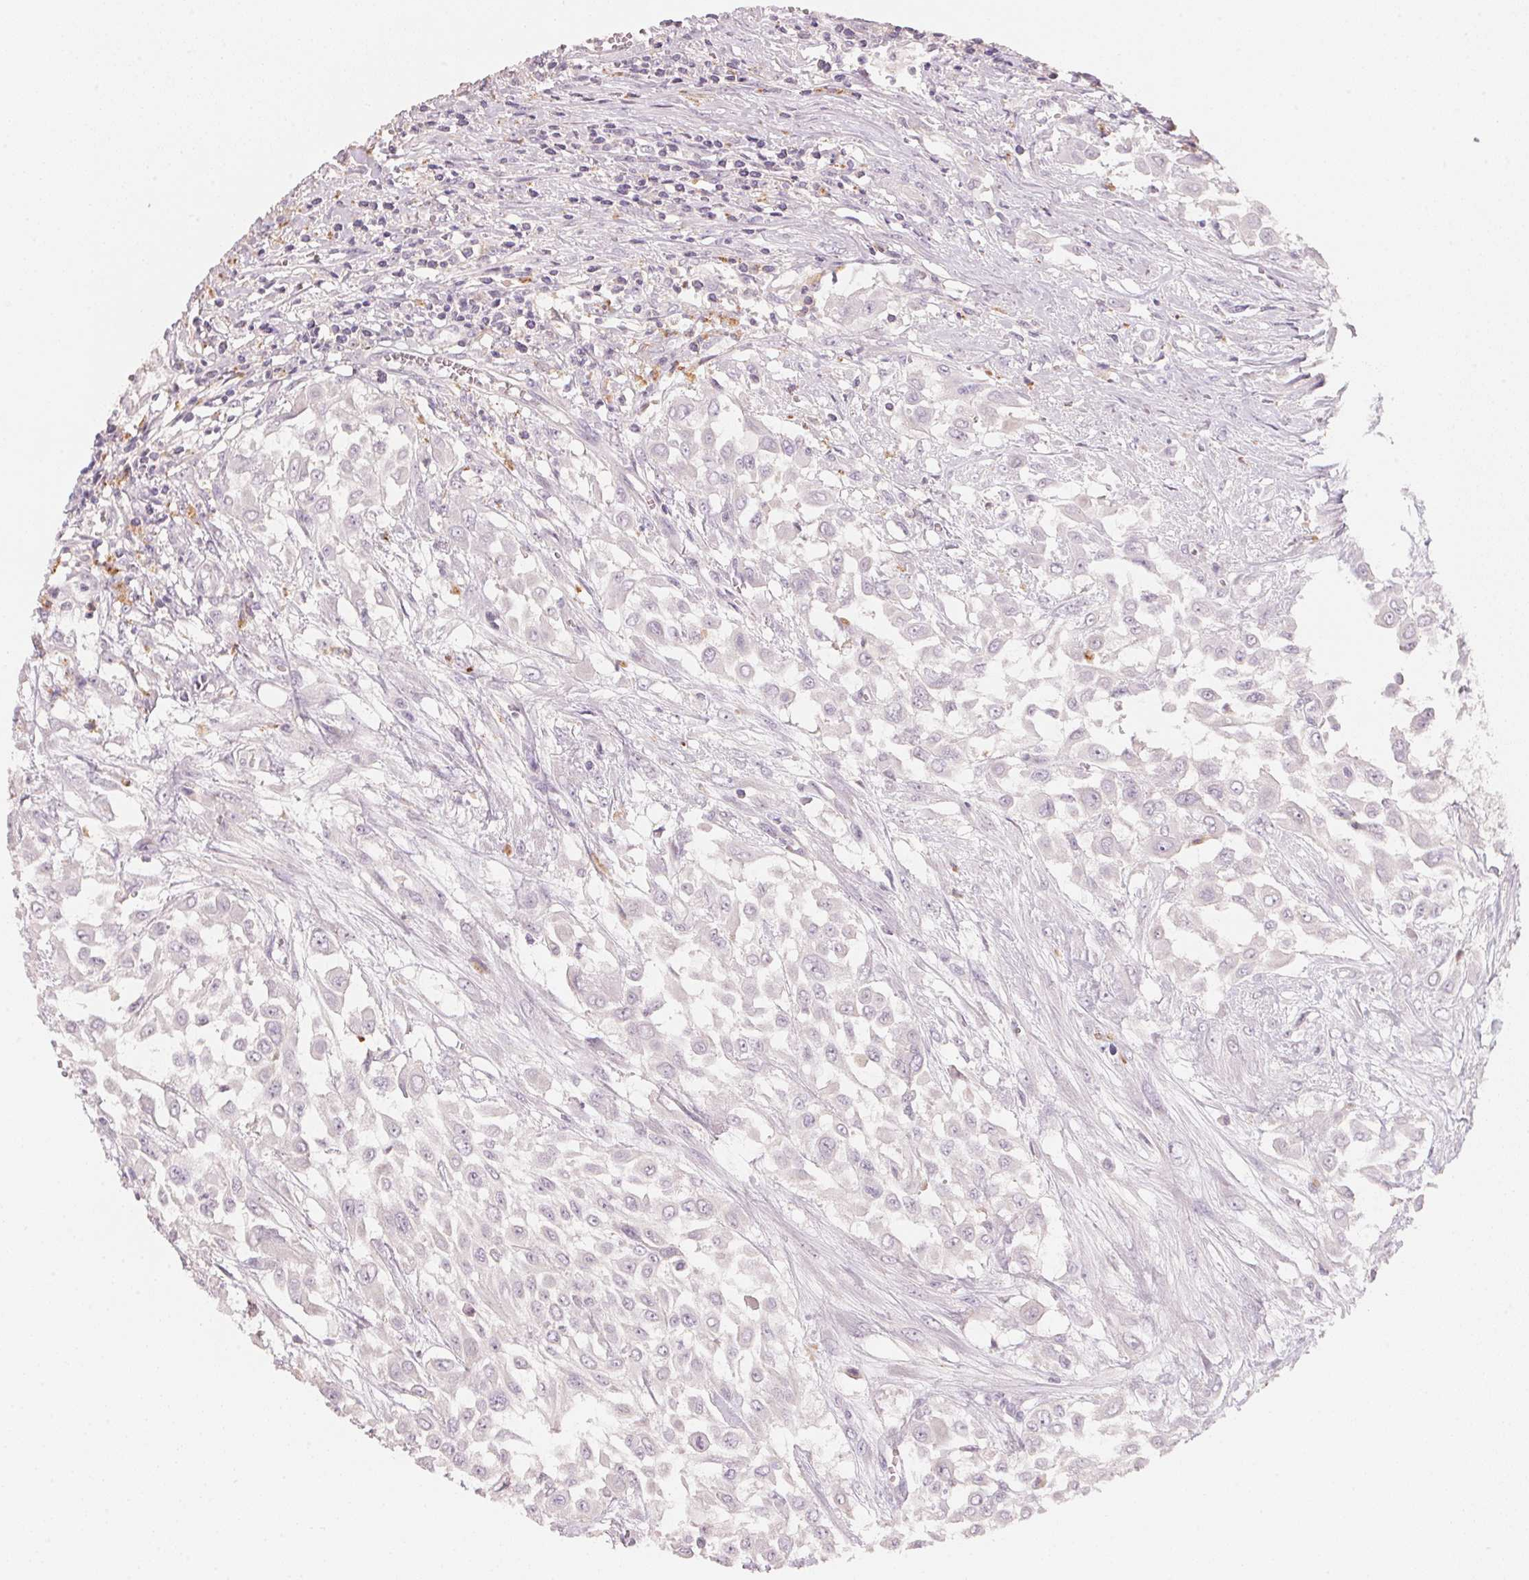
{"staining": {"intensity": "negative", "quantity": "none", "location": "none"}, "tissue": "urothelial cancer", "cell_type": "Tumor cells", "image_type": "cancer", "snomed": [{"axis": "morphology", "description": "Urothelial carcinoma, High grade"}, {"axis": "topography", "description": "Urinary bladder"}], "caption": "Immunohistochemistry histopathology image of neoplastic tissue: urothelial cancer stained with DAB (3,3'-diaminobenzidine) shows no significant protein staining in tumor cells.", "gene": "TREH", "patient": {"sex": "male", "age": 57}}